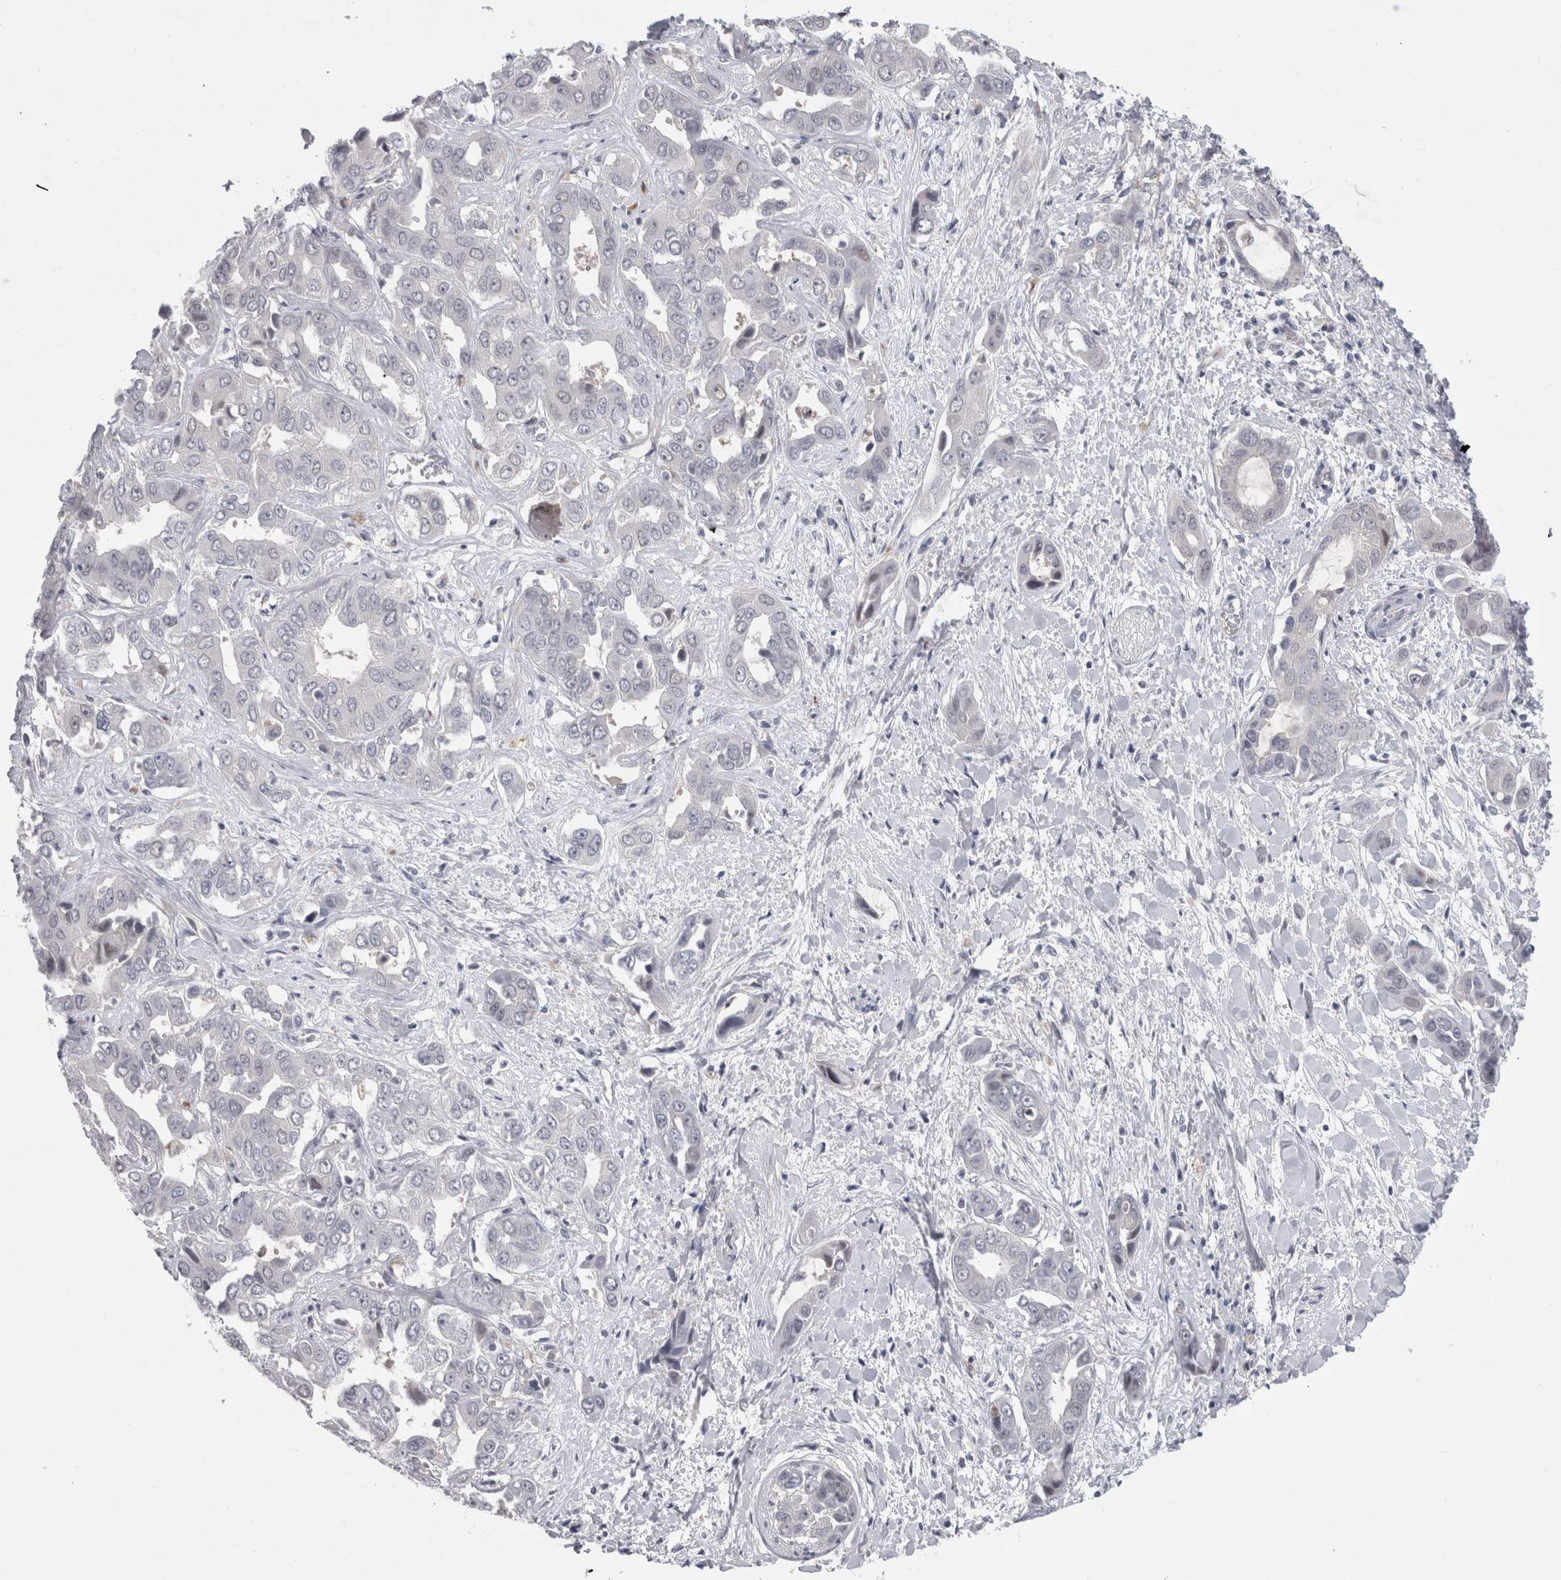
{"staining": {"intensity": "negative", "quantity": "none", "location": "none"}, "tissue": "liver cancer", "cell_type": "Tumor cells", "image_type": "cancer", "snomed": [{"axis": "morphology", "description": "Cholangiocarcinoma"}, {"axis": "topography", "description": "Liver"}], "caption": "An image of liver cholangiocarcinoma stained for a protein exhibits no brown staining in tumor cells. (DAB immunohistochemistry (IHC) visualized using brightfield microscopy, high magnification).", "gene": "PSMB2", "patient": {"sex": "female", "age": 52}}